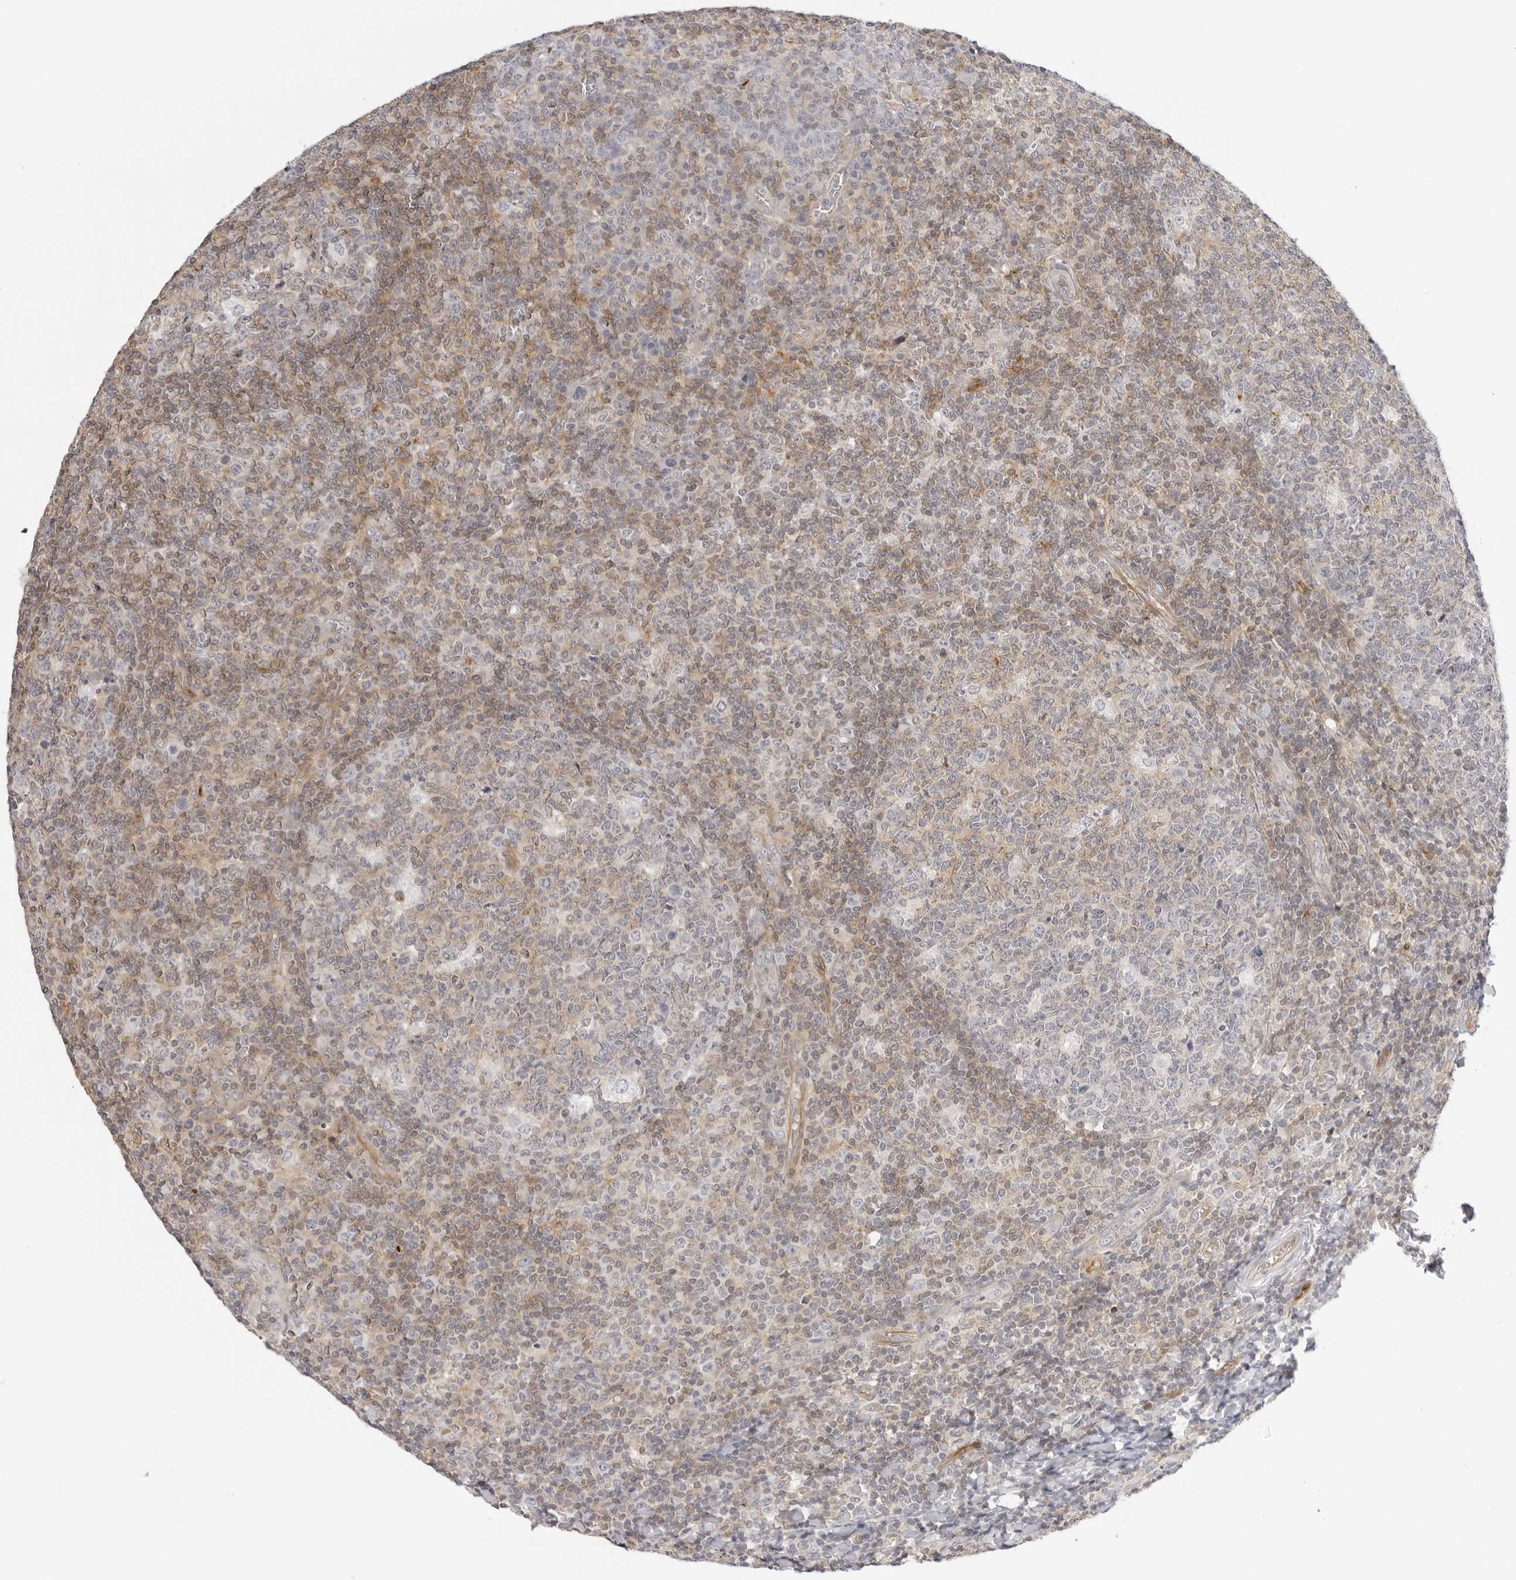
{"staining": {"intensity": "weak", "quantity": "<25%", "location": "cytoplasmic/membranous"}, "tissue": "tonsil", "cell_type": "Germinal center cells", "image_type": "normal", "snomed": [{"axis": "morphology", "description": "Normal tissue, NOS"}, {"axis": "topography", "description": "Tonsil"}], "caption": "Immunohistochemistry (IHC) of unremarkable tonsil reveals no staining in germinal center cells. (Immunohistochemistry (IHC), brightfield microscopy, high magnification).", "gene": "OSCP1", "patient": {"sex": "female", "age": 19}}